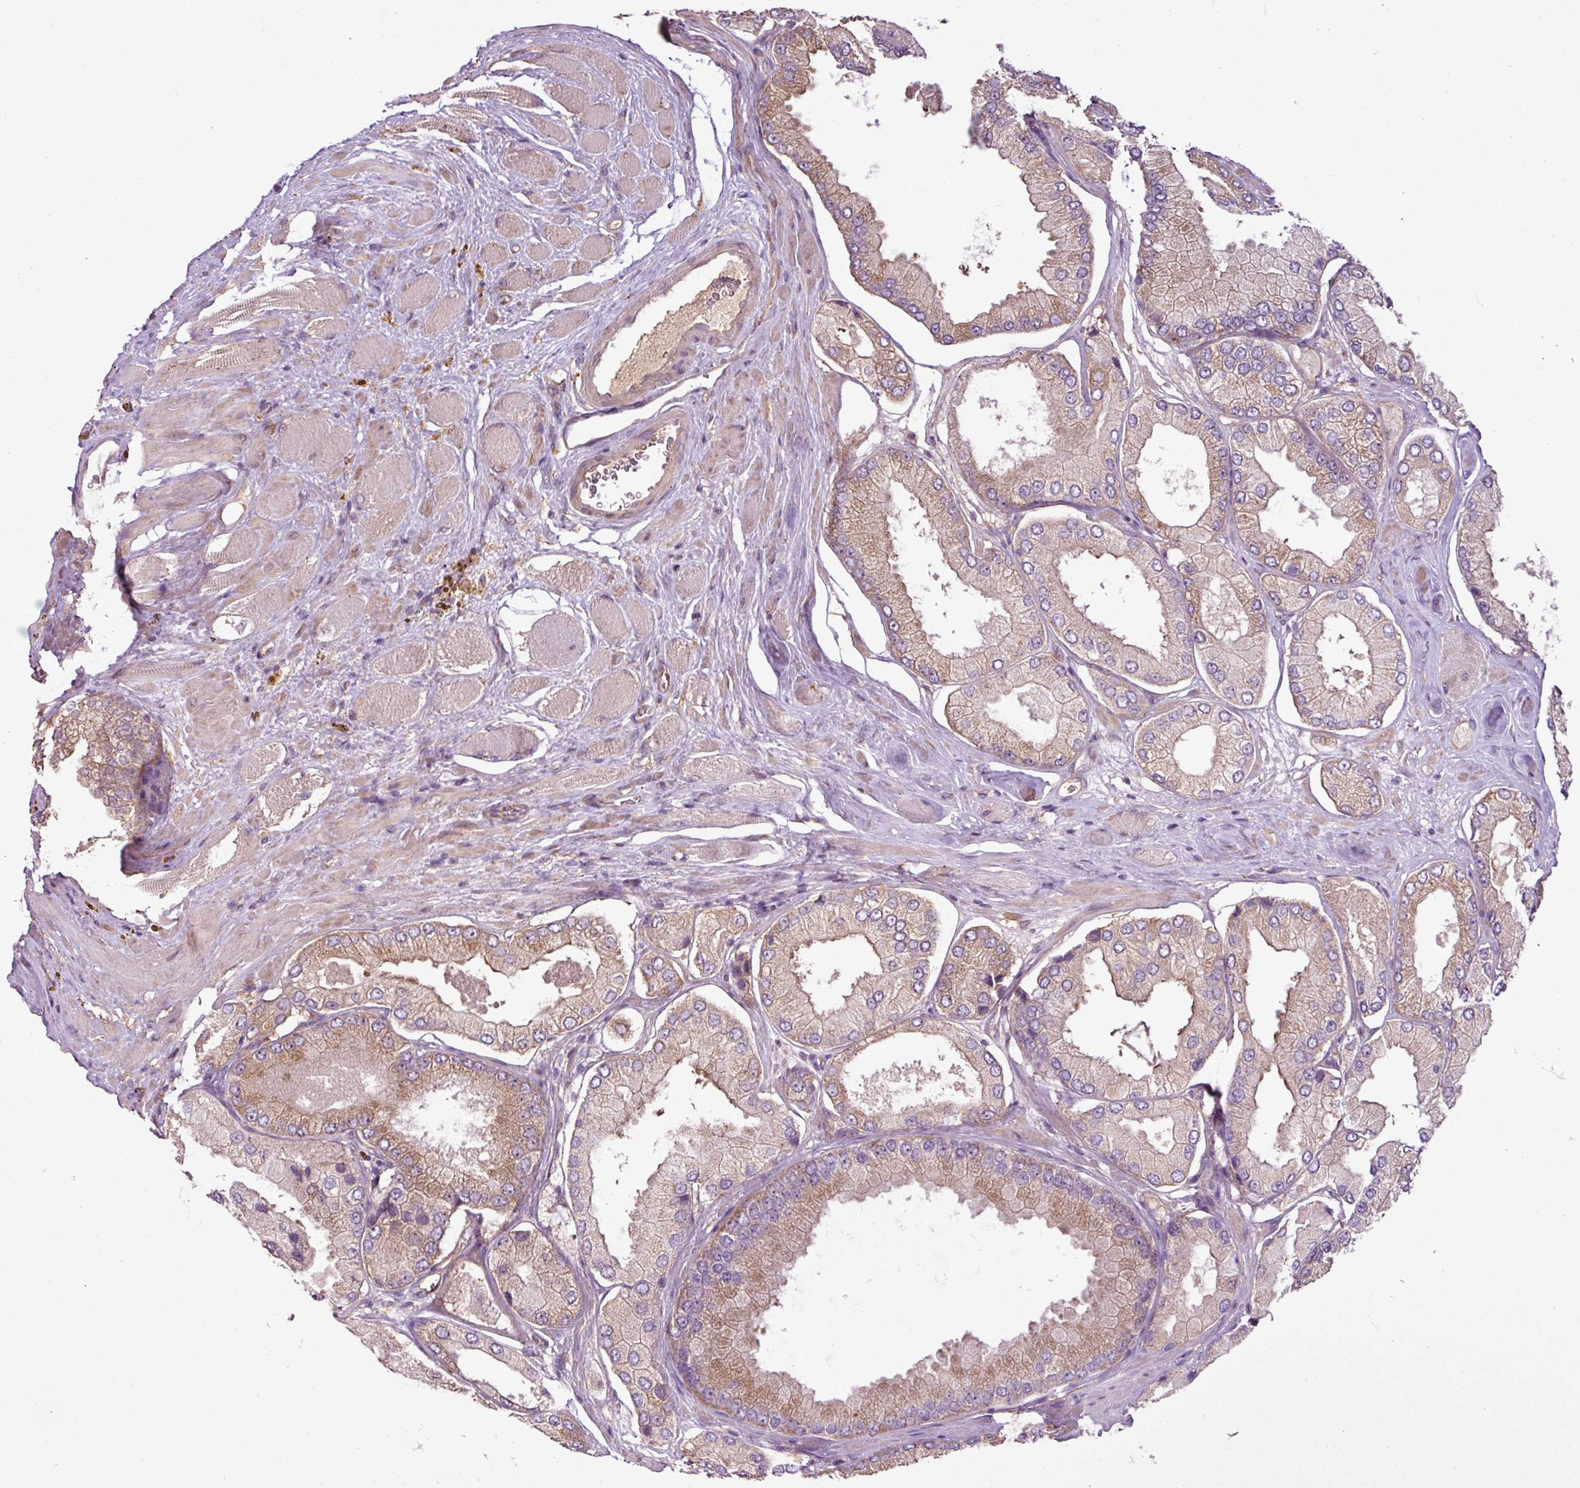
{"staining": {"intensity": "weak", "quantity": ">75%", "location": "cytoplasmic/membranous"}, "tissue": "prostate cancer", "cell_type": "Tumor cells", "image_type": "cancer", "snomed": [{"axis": "morphology", "description": "Adenocarcinoma, Low grade"}, {"axis": "topography", "description": "Prostate"}], "caption": "Immunohistochemical staining of human prostate low-grade adenocarcinoma displays low levels of weak cytoplasmic/membranous positivity in approximately >75% of tumor cells. The staining was performed using DAB (3,3'-diaminobenzidine), with brown indicating positive protein expression. Nuclei are stained blue with hematoxylin.", "gene": "DNAAF4", "patient": {"sex": "male", "age": 42}}